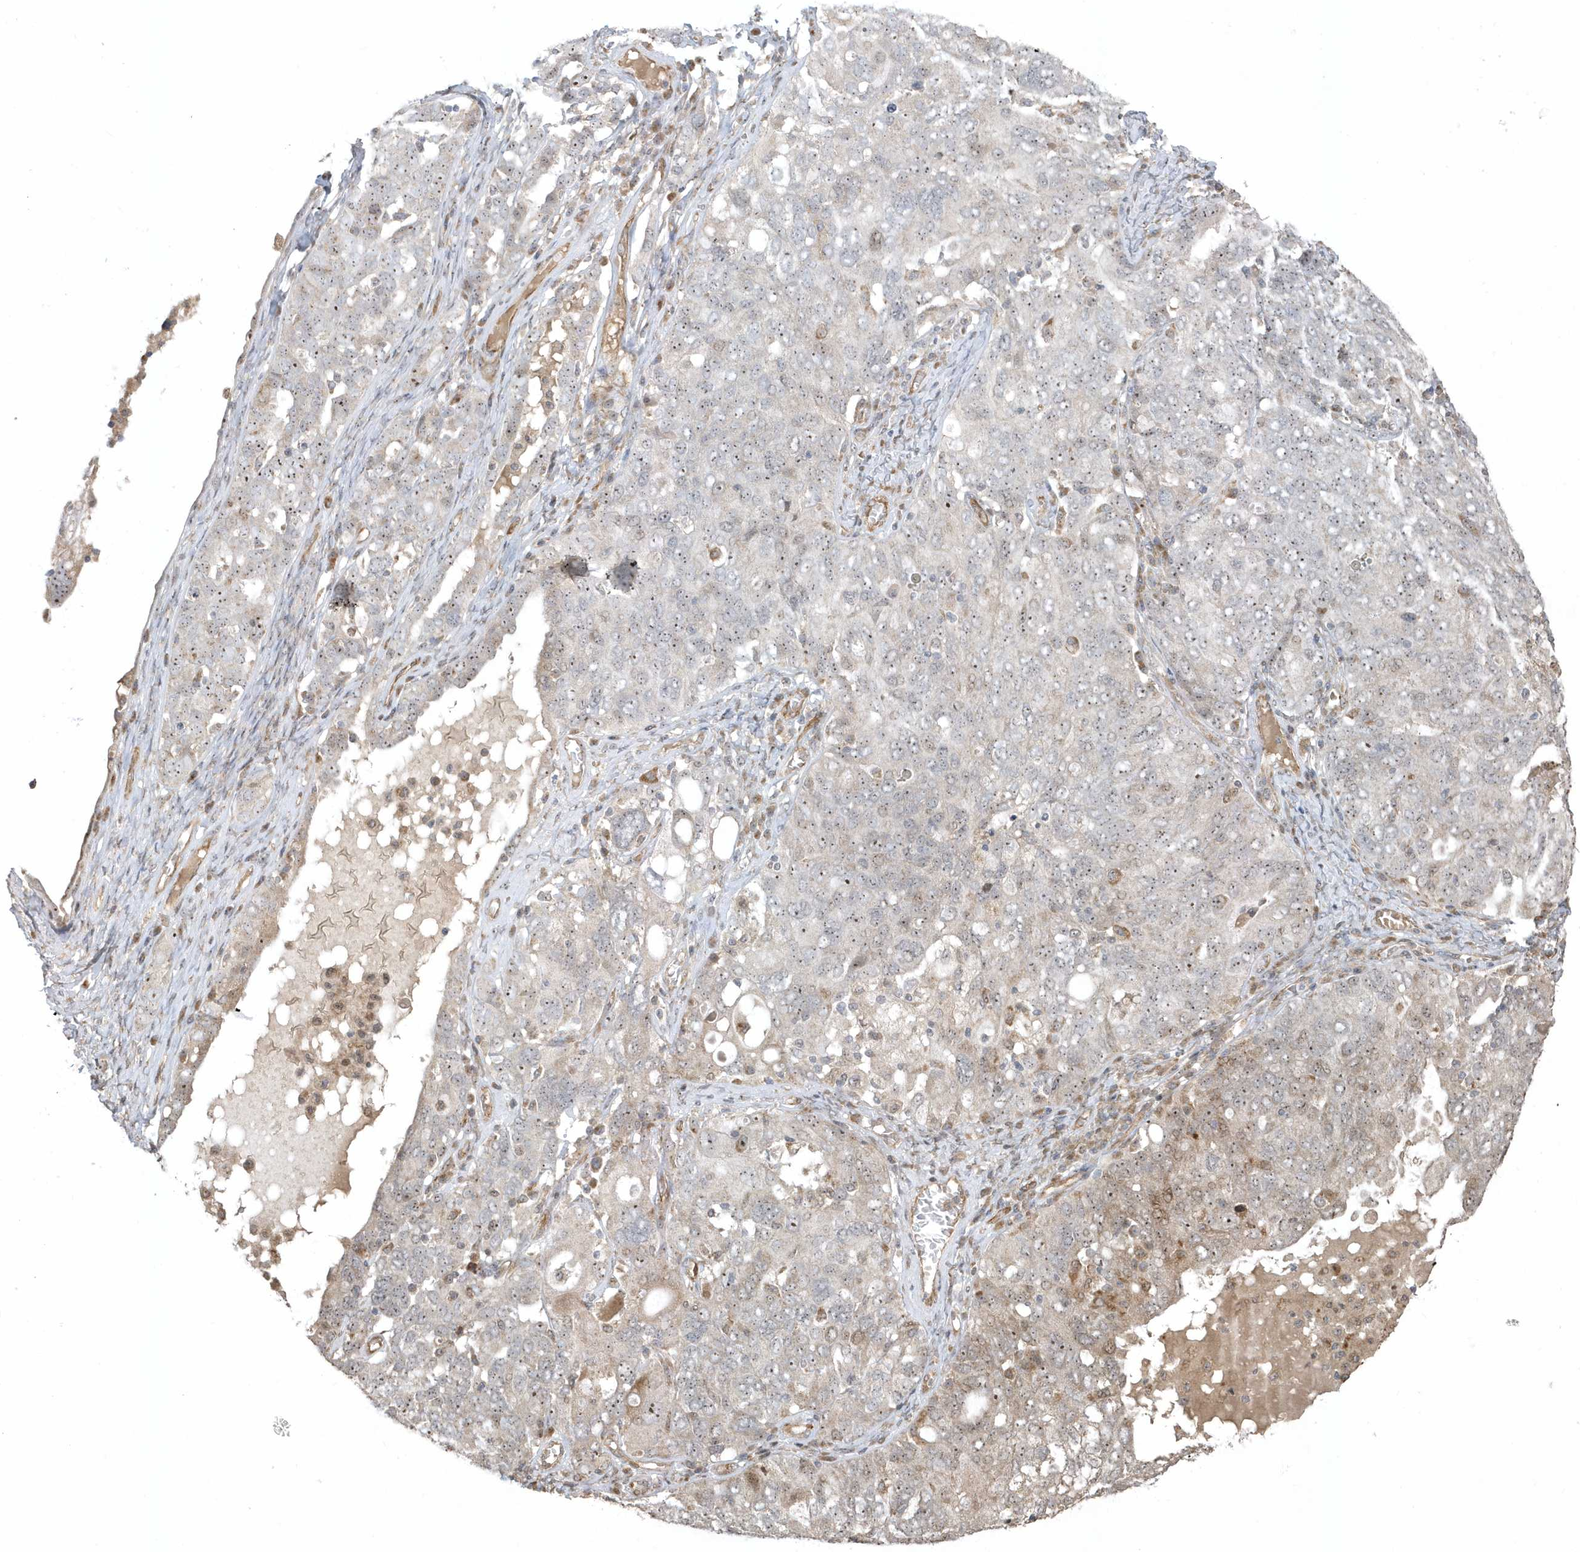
{"staining": {"intensity": "weak", "quantity": "<25%", "location": "cytoplasmic/membranous,nuclear"}, "tissue": "ovarian cancer", "cell_type": "Tumor cells", "image_type": "cancer", "snomed": [{"axis": "morphology", "description": "Carcinoma, endometroid"}, {"axis": "topography", "description": "Ovary"}], "caption": "Immunohistochemical staining of human ovarian cancer shows no significant positivity in tumor cells.", "gene": "ECM2", "patient": {"sex": "female", "age": 62}}